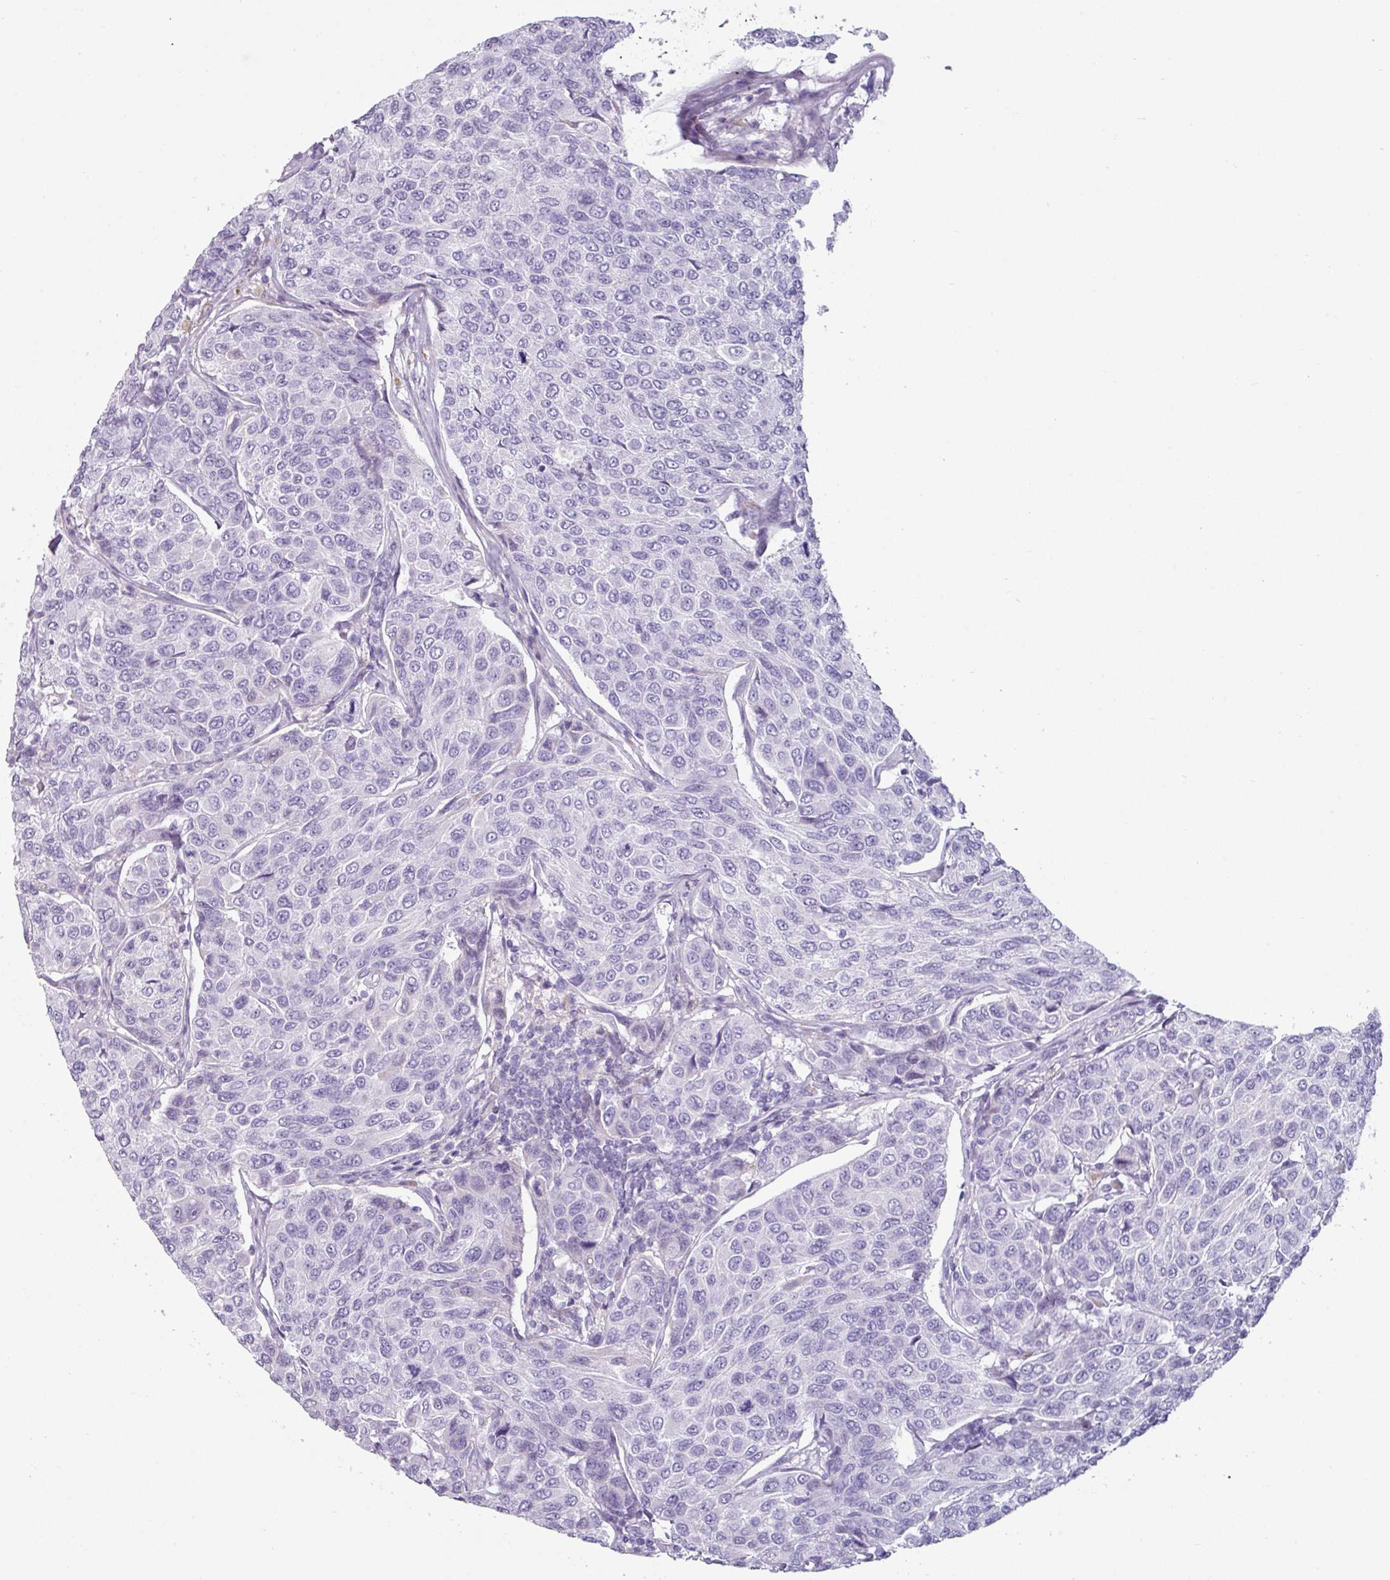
{"staining": {"intensity": "negative", "quantity": "none", "location": "none"}, "tissue": "breast cancer", "cell_type": "Tumor cells", "image_type": "cancer", "snomed": [{"axis": "morphology", "description": "Duct carcinoma"}, {"axis": "topography", "description": "Breast"}], "caption": "Human breast intraductal carcinoma stained for a protein using IHC demonstrates no expression in tumor cells.", "gene": "CLCA1", "patient": {"sex": "female", "age": 55}}